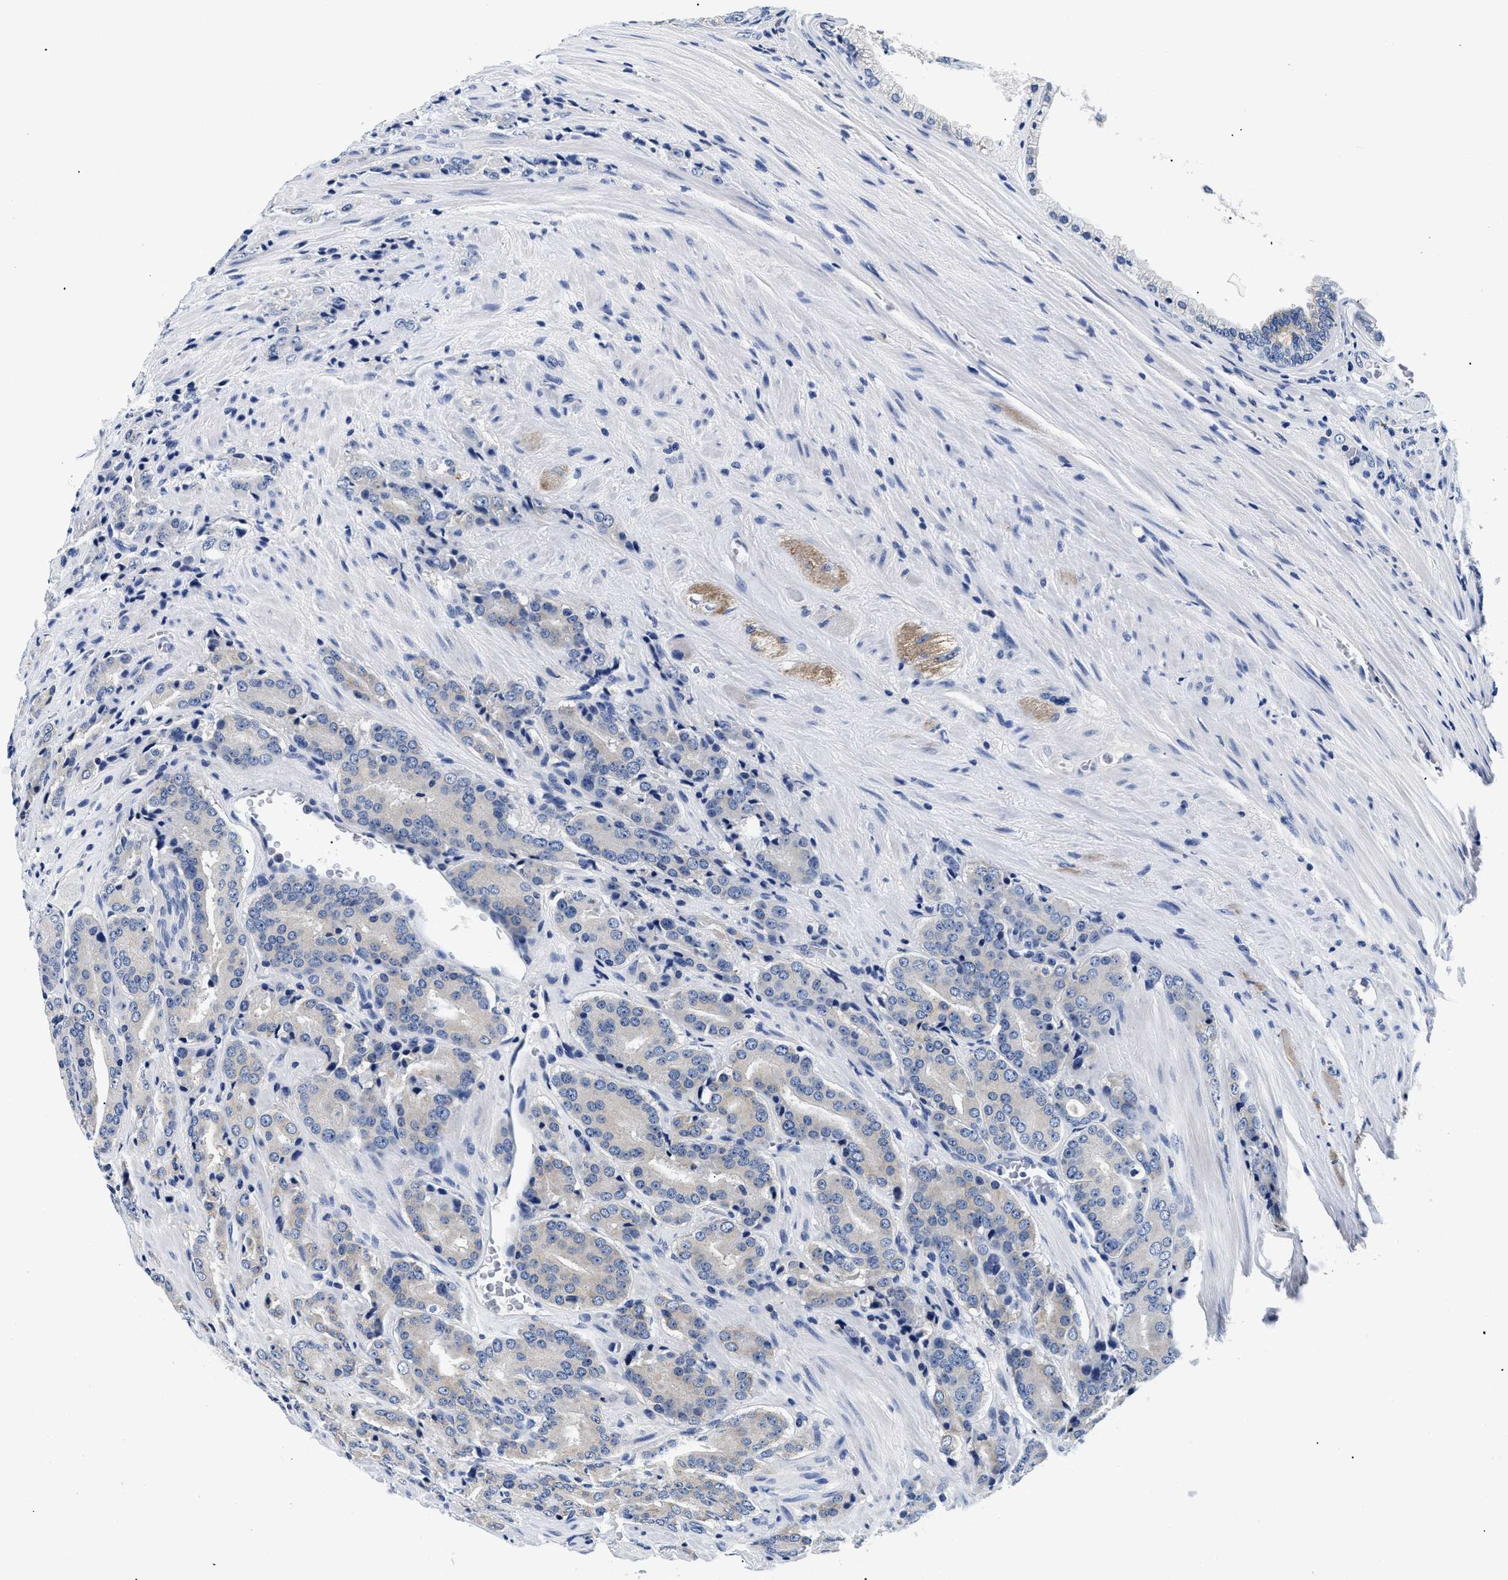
{"staining": {"intensity": "negative", "quantity": "none", "location": "none"}, "tissue": "prostate cancer", "cell_type": "Tumor cells", "image_type": "cancer", "snomed": [{"axis": "morphology", "description": "Adenocarcinoma, High grade"}, {"axis": "topography", "description": "Prostate"}], "caption": "DAB immunohistochemical staining of prostate cancer (high-grade adenocarcinoma) exhibits no significant expression in tumor cells.", "gene": "MEA1", "patient": {"sex": "male", "age": 71}}